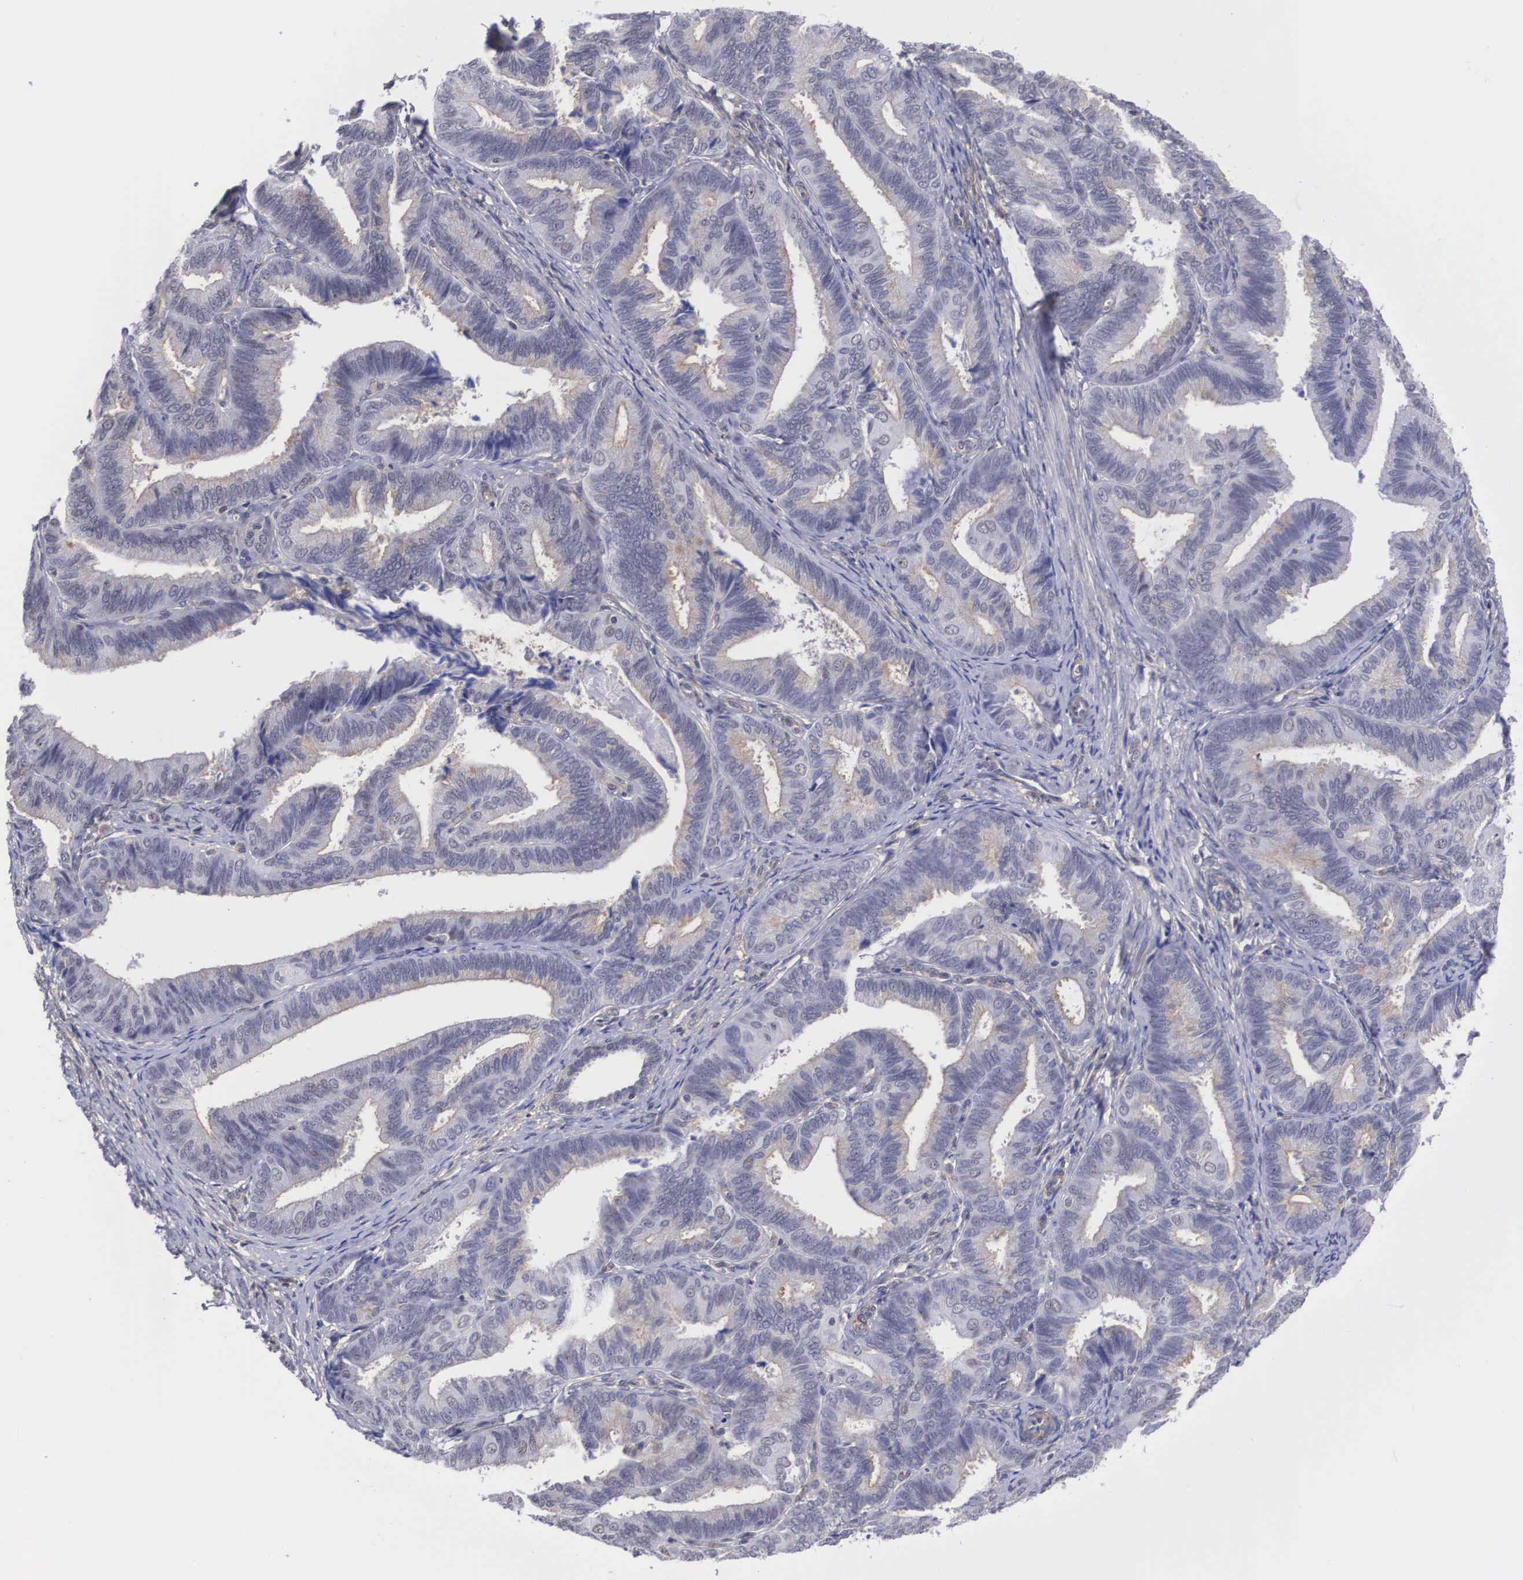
{"staining": {"intensity": "negative", "quantity": "none", "location": "none"}, "tissue": "endometrial cancer", "cell_type": "Tumor cells", "image_type": "cancer", "snomed": [{"axis": "morphology", "description": "Adenocarcinoma, NOS"}, {"axis": "topography", "description": "Endometrium"}], "caption": "The immunohistochemistry (IHC) photomicrograph has no significant staining in tumor cells of endometrial cancer (adenocarcinoma) tissue.", "gene": "NR4A2", "patient": {"sex": "female", "age": 63}}